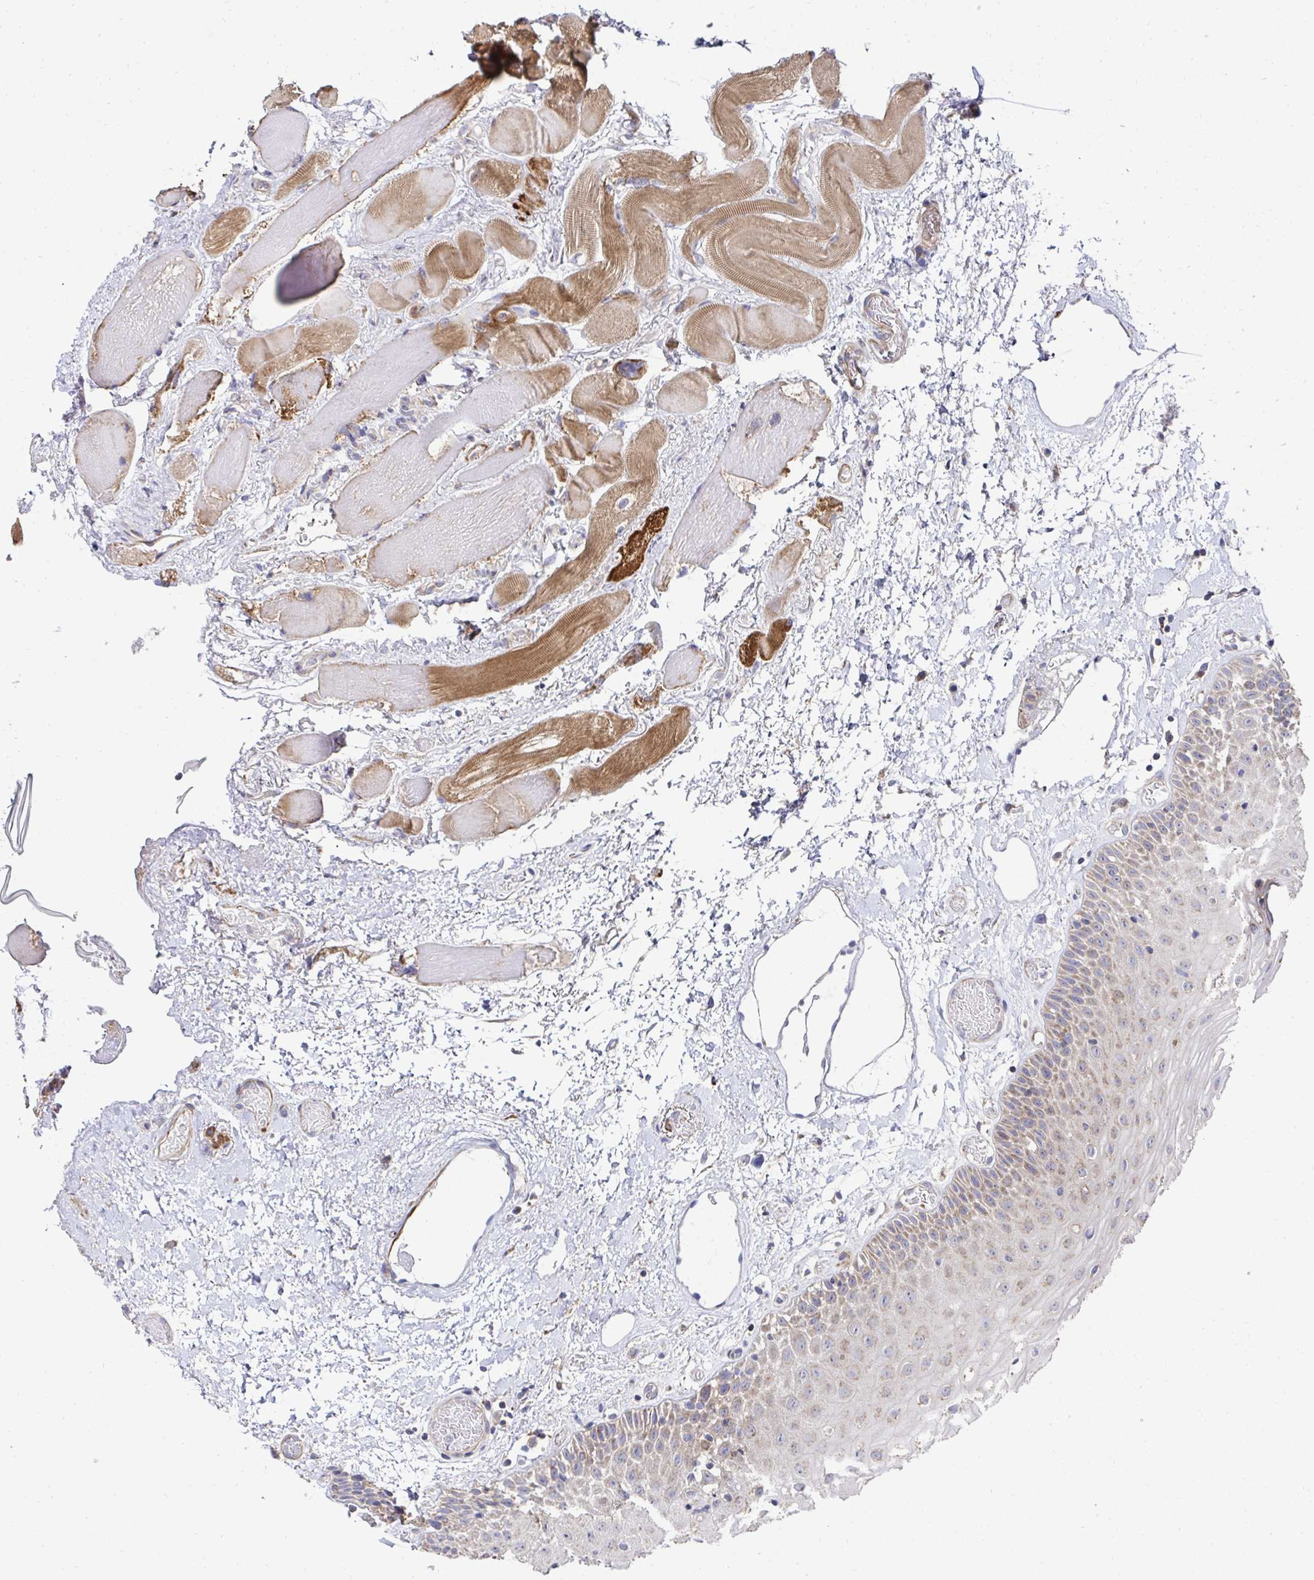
{"staining": {"intensity": "weak", "quantity": ">75%", "location": "cytoplasmic/membranous"}, "tissue": "oral mucosa", "cell_type": "Squamous epithelial cells", "image_type": "normal", "snomed": [{"axis": "morphology", "description": "Normal tissue, NOS"}, {"axis": "topography", "description": "Oral tissue"}], "caption": "Immunohistochemical staining of unremarkable human oral mucosa exhibits low levels of weak cytoplasmic/membranous staining in approximately >75% of squamous epithelial cells. Nuclei are stained in blue.", "gene": "DZANK1", "patient": {"sex": "female", "age": 82}}